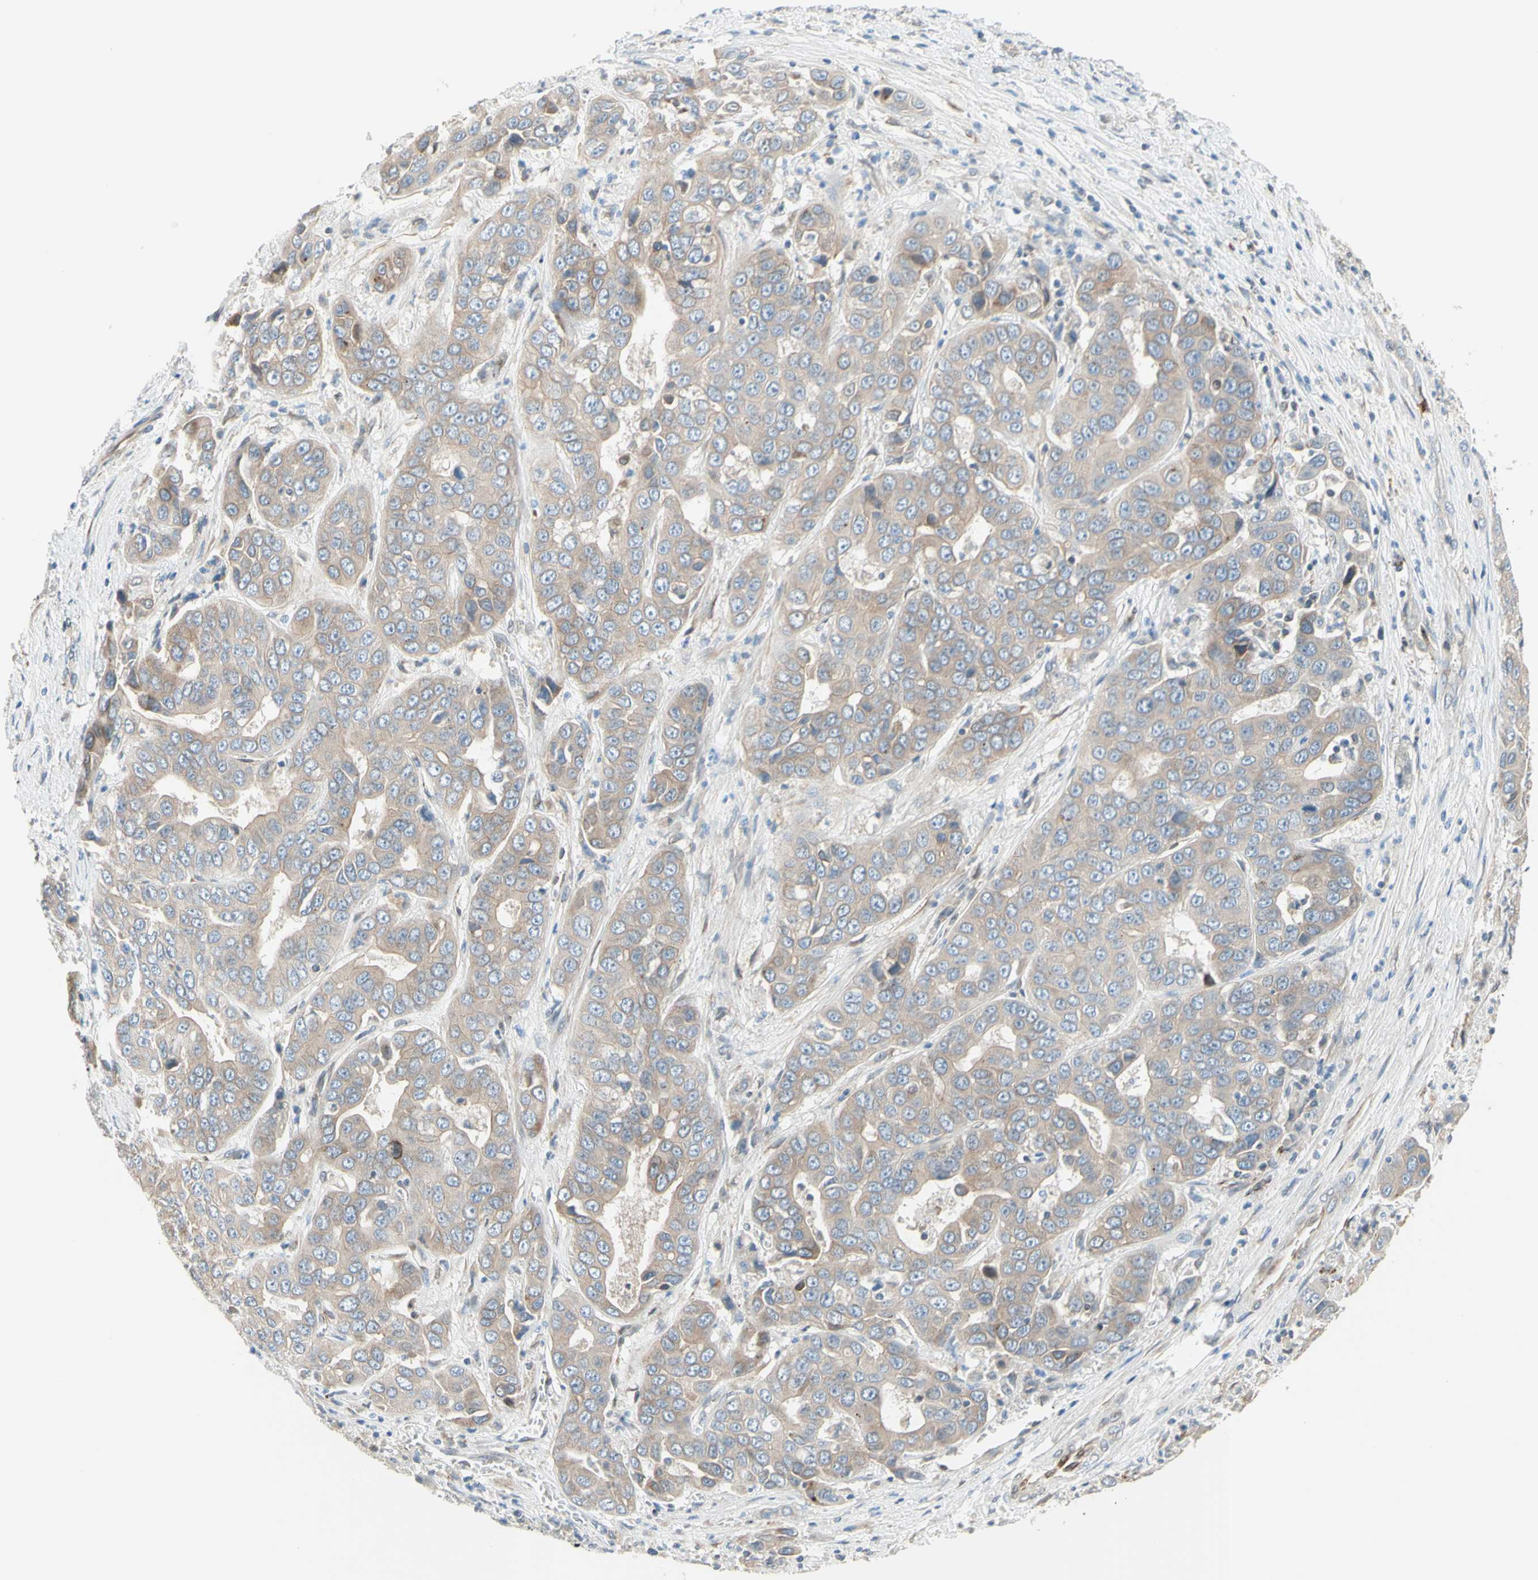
{"staining": {"intensity": "weak", "quantity": ">75%", "location": "cytoplasmic/membranous"}, "tissue": "liver cancer", "cell_type": "Tumor cells", "image_type": "cancer", "snomed": [{"axis": "morphology", "description": "Cholangiocarcinoma"}, {"axis": "topography", "description": "Liver"}], "caption": "A histopathology image of human liver cancer stained for a protein displays weak cytoplasmic/membranous brown staining in tumor cells.", "gene": "TRAF2", "patient": {"sex": "female", "age": 52}}